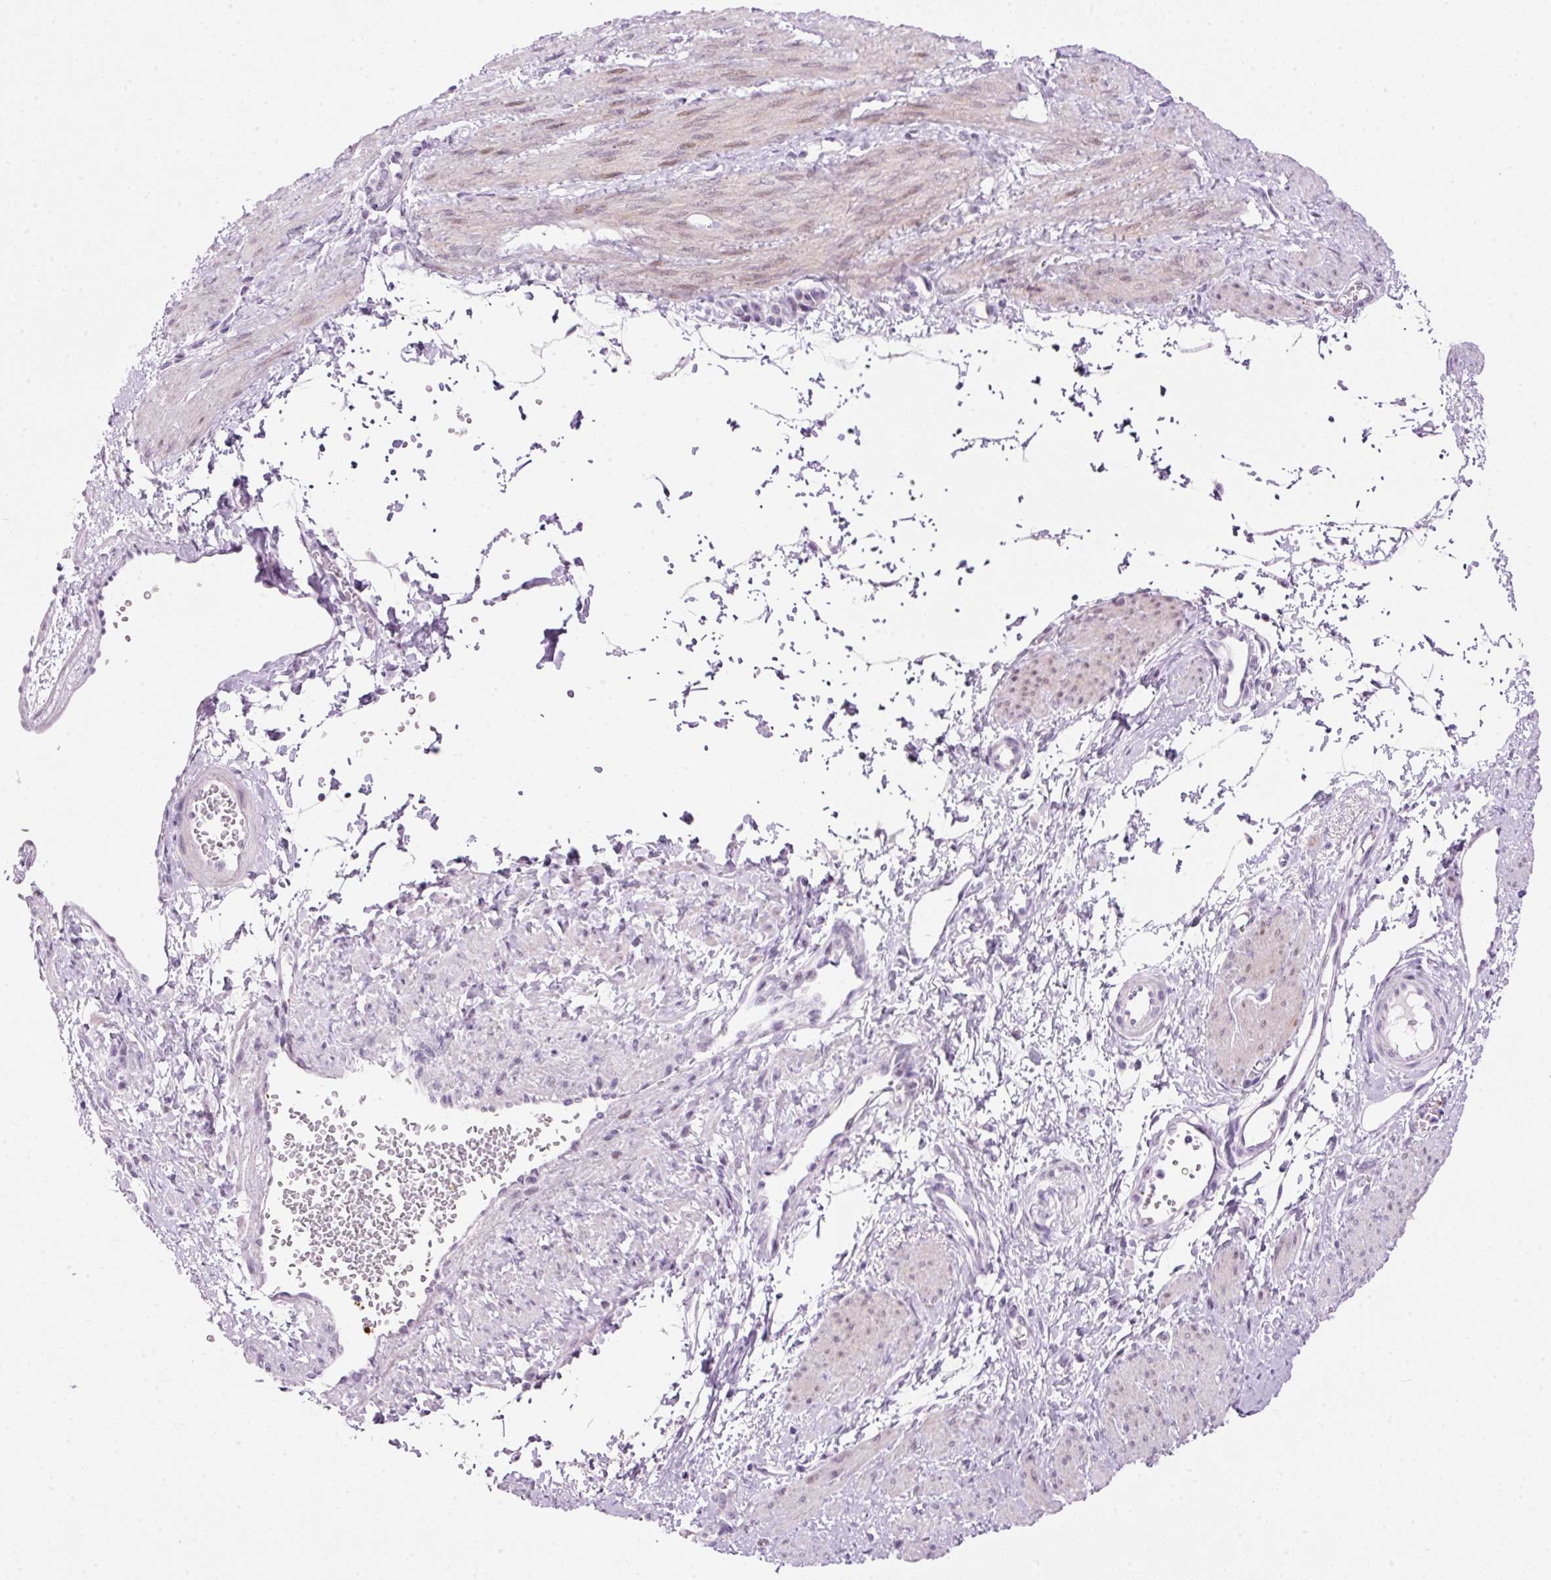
{"staining": {"intensity": "moderate", "quantity": "<25%", "location": "nuclear"}, "tissue": "smooth muscle", "cell_type": "Smooth muscle cells", "image_type": "normal", "snomed": [{"axis": "morphology", "description": "Normal tissue, NOS"}, {"axis": "topography", "description": "Smooth muscle"}, {"axis": "topography", "description": "Uterus"}], "caption": "Moderate nuclear protein positivity is identified in about <25% of smooth muscle cells in smooth muscle. (DAB IHC with brightfield microscopy, high magnification).", "gene": "SRC", "patient": {"sex": "female", "age": 39}}